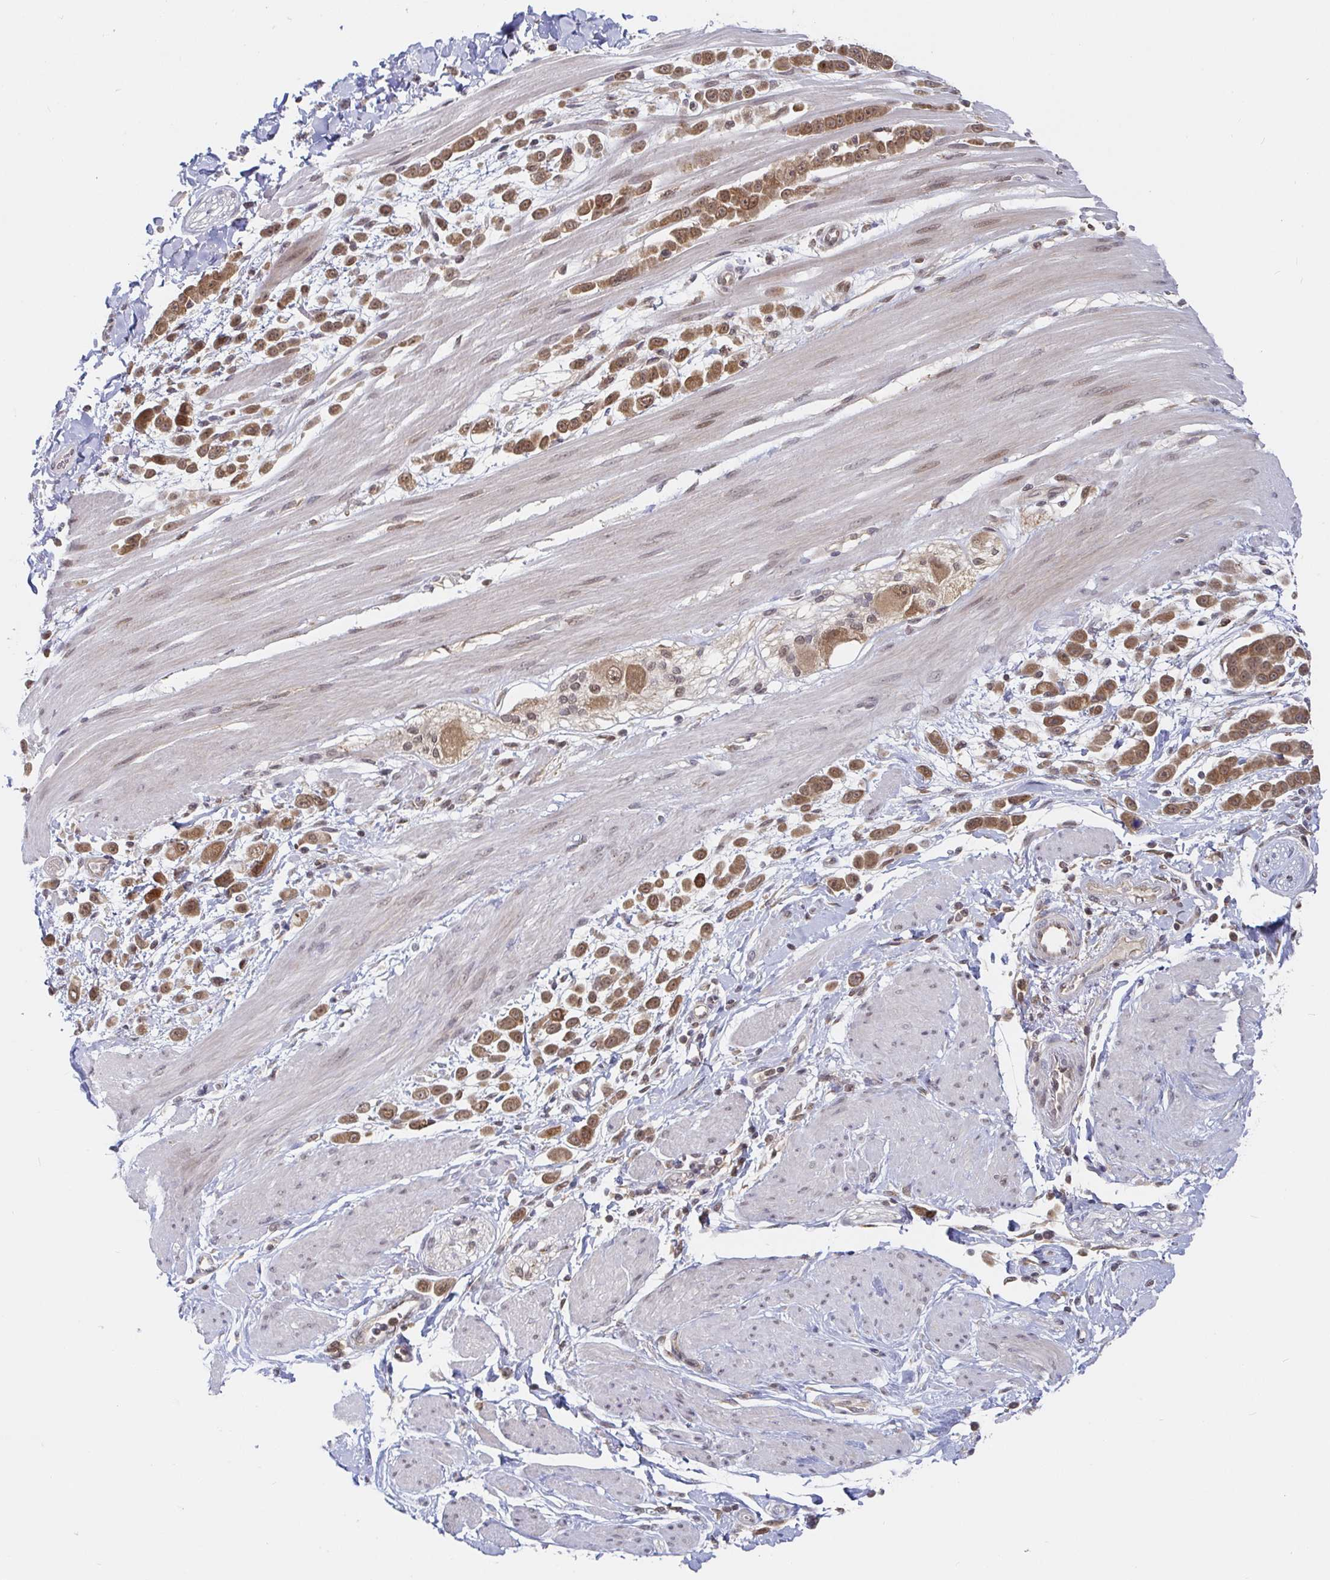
{"staining": {"intensity": "moderate", "quantity": ">75%", "location": "cytoplasmic/membranous,nuclear"}, "tissue": "pancreatic cancer", "cell_type": "Tumor cells", "image_type": "cancer", "snomed": [{"axis": "morphology", "description": "Normal tissue, NOS"}, {"axis": "morphology", "description": "Adenocarcinoma, NOS"}, {"axis": "topography", "description": "Pancreas"}], "caption": "Immunohistochemical staining of human pancreatic adenocarcinoma exhibits moderate cytoplasmic/membranous and nuclear protein positivity in about >75% of tumor cells.", "gene": "ALG1", "patient": {"sex": "female", "age": 64}}